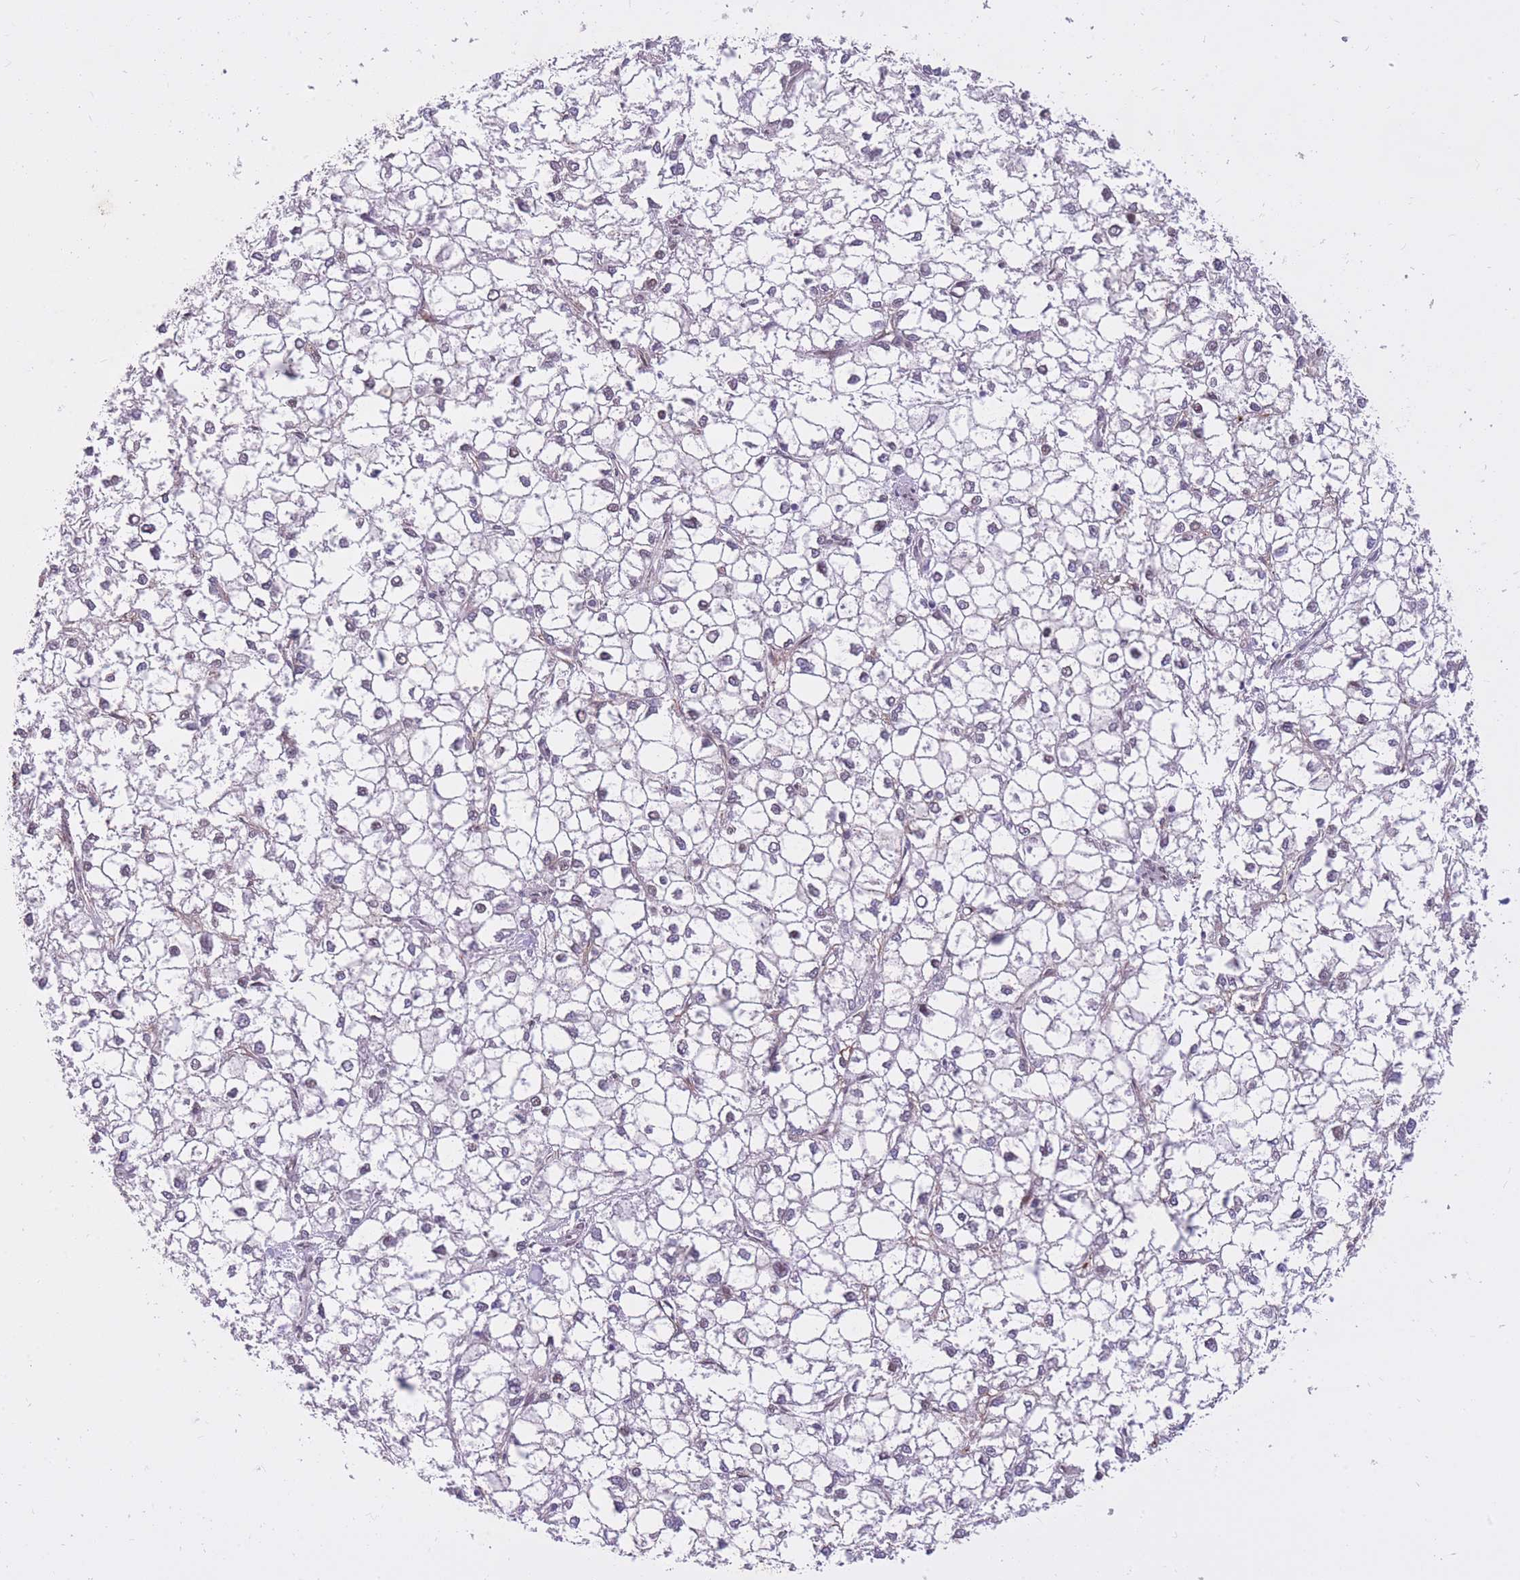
{"staining": {"intensity": "negative", "quantity": "none", "location": "none"}, "tissue": "liver cancer", "cell_type": "Tumor cells", "image_type": "cancer", "snomed": [{"axis": "morphology", "description": "Carcinoma, Hepatocellular, NOS"}, {"axis": "topography", "description": "Liver"}], "caption": "High magnification brightfield microscopy of liver hepatocellular carcinoma stained with DAB (brown) and counterstained with hematoxylin (blue): tumor cells show no significant positivity.", "gene": "HOOK2", "patient": {"sex": "female", "age": 43}}